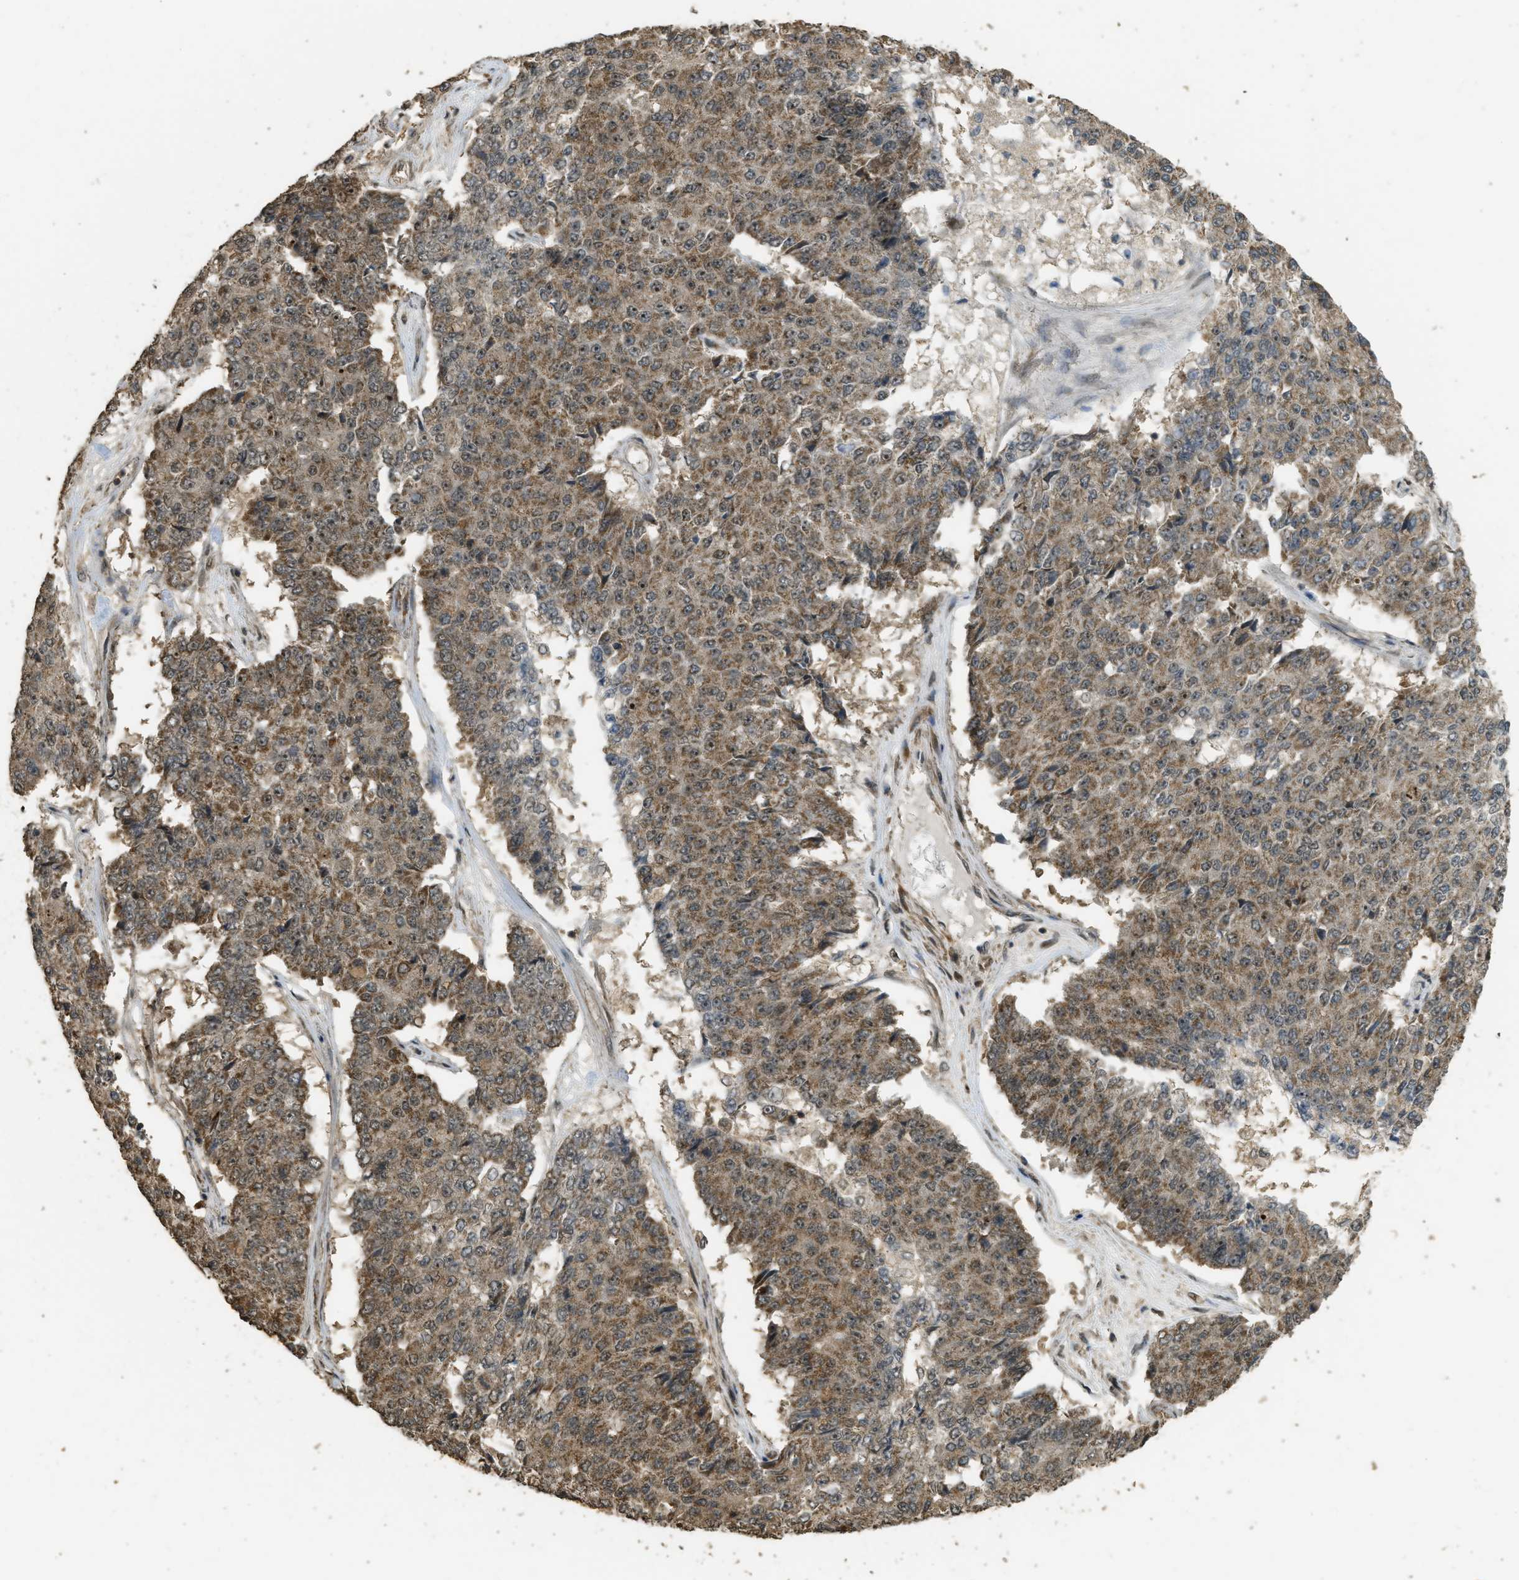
{"staining": {"intensity": "moderate", "quantity": ">75%", "location": "cytoplasmic/membranous"}, "tissue": "pancreatic cancer", "cell_type": "Tumor cells", "image_type": "cancer", "snomed": [{"axis": "morphology", "description": "Adenocarcinoma, NOS"}, {"axis": "topography", "description": "Pancreas"}], "caption": "A micrograph of human pancreatic adenocarcinoma stained for a protein shows moderate cytoplasmic/membranous brown staining in tumor cells. The protein of interest is shown in brown color, while the nuclei are stained blue.", "gene": "CTPS1", "patient": {"sex": "male", "age": 50}}